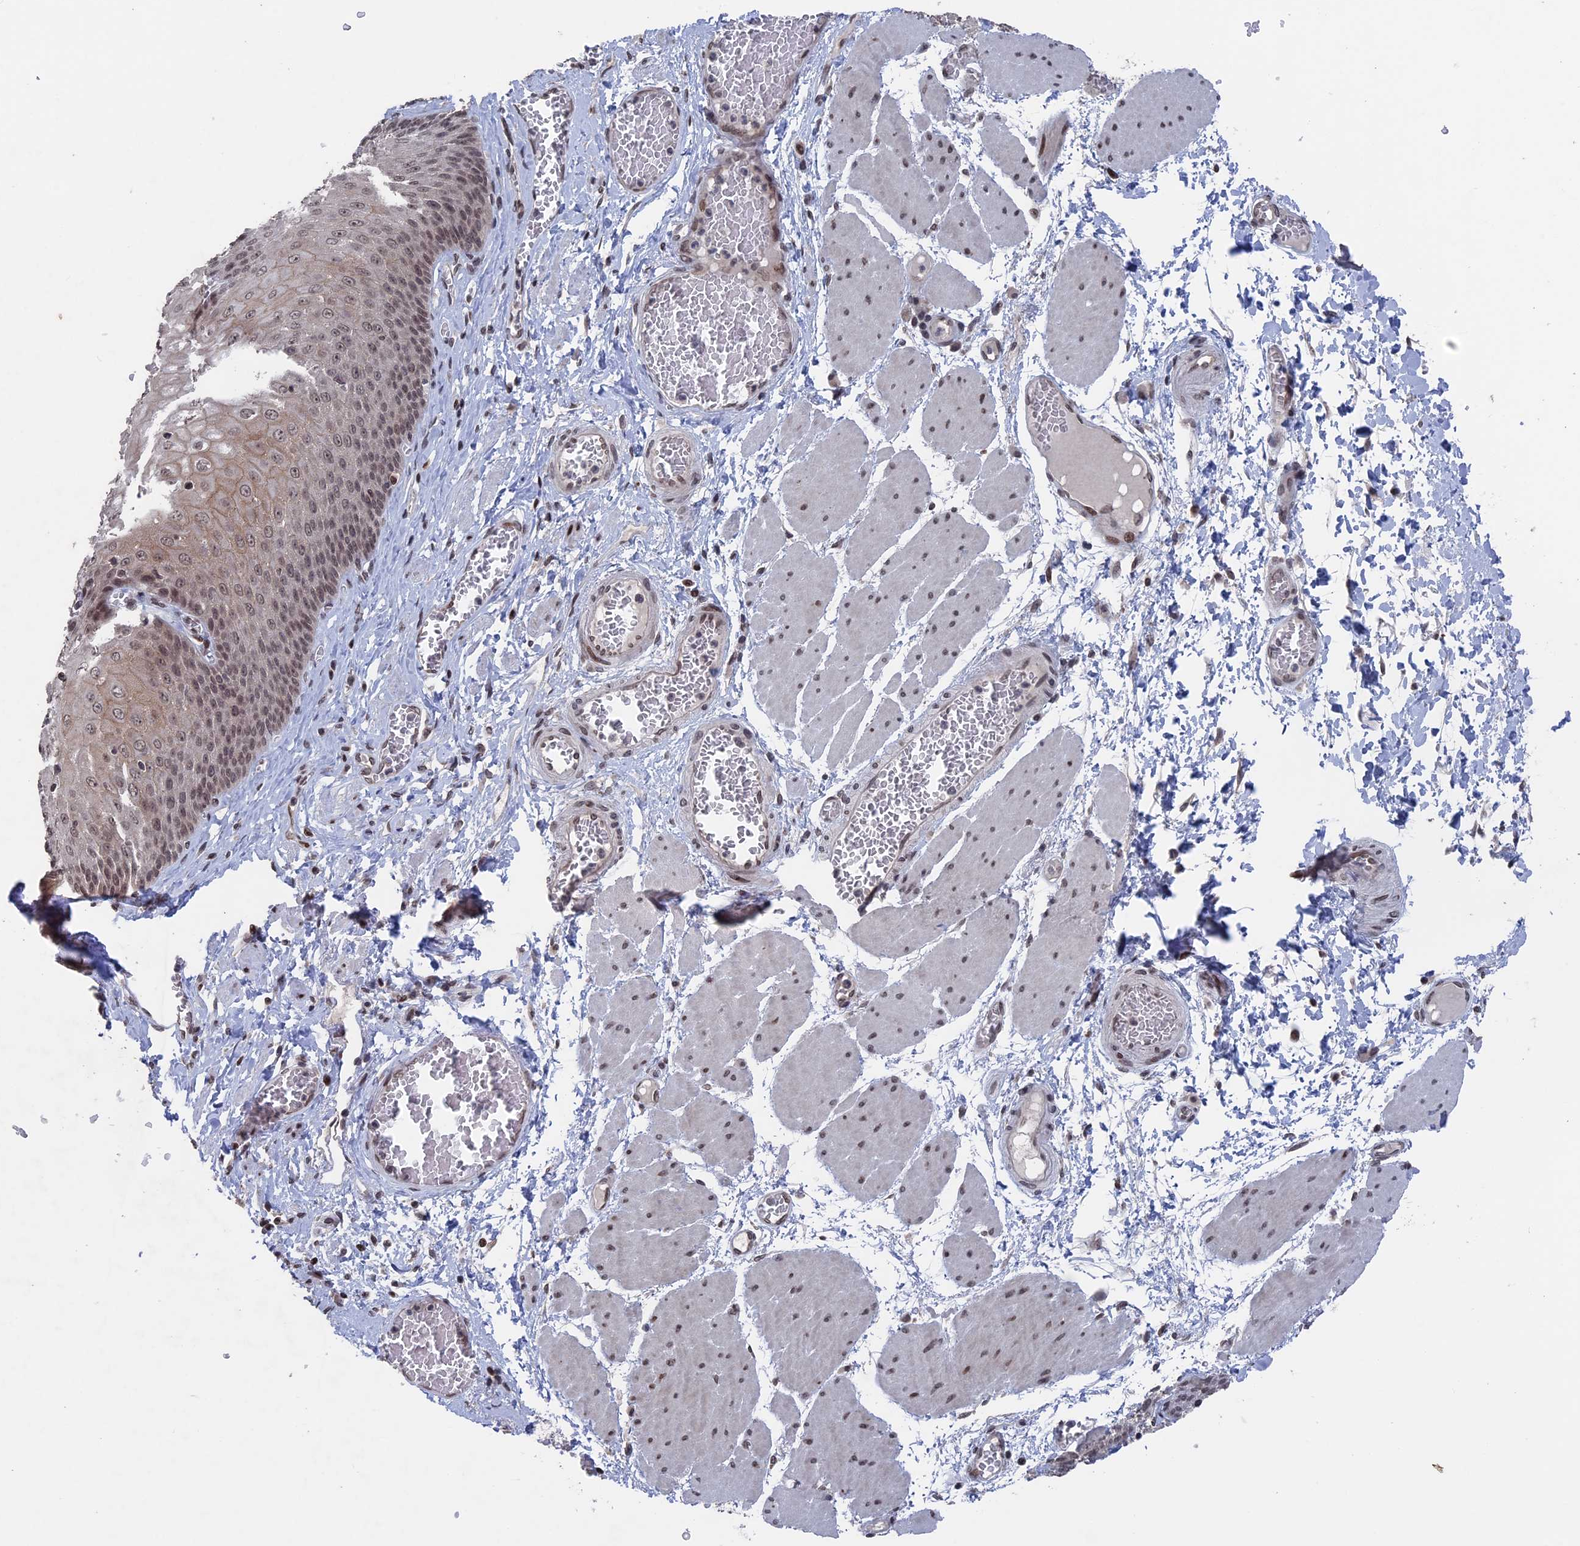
{"staining": {"intensity": "weak", "quantity": ">75%", "location": "cytoplasmic/membranous,nuclear"}, "tissue": "esophagus", "cell_type": "Squamous epithelial cells", "image_type": "normal", "snomed": [{"axis": "morphology", "description": "Normal tissue, NOS"}, {"axis": "topography", "description": "Esophagus"}], "caption": "IHC photomicrograph of normal esophagus stained for a protein (brown), which exhibits low levels of weak cytoplasmic/membranous,nuclear staining in about >75% of squamous epithelial cells.", "gene": "NR2C2AP", "patient": {"sex": "male", "age": 60}}